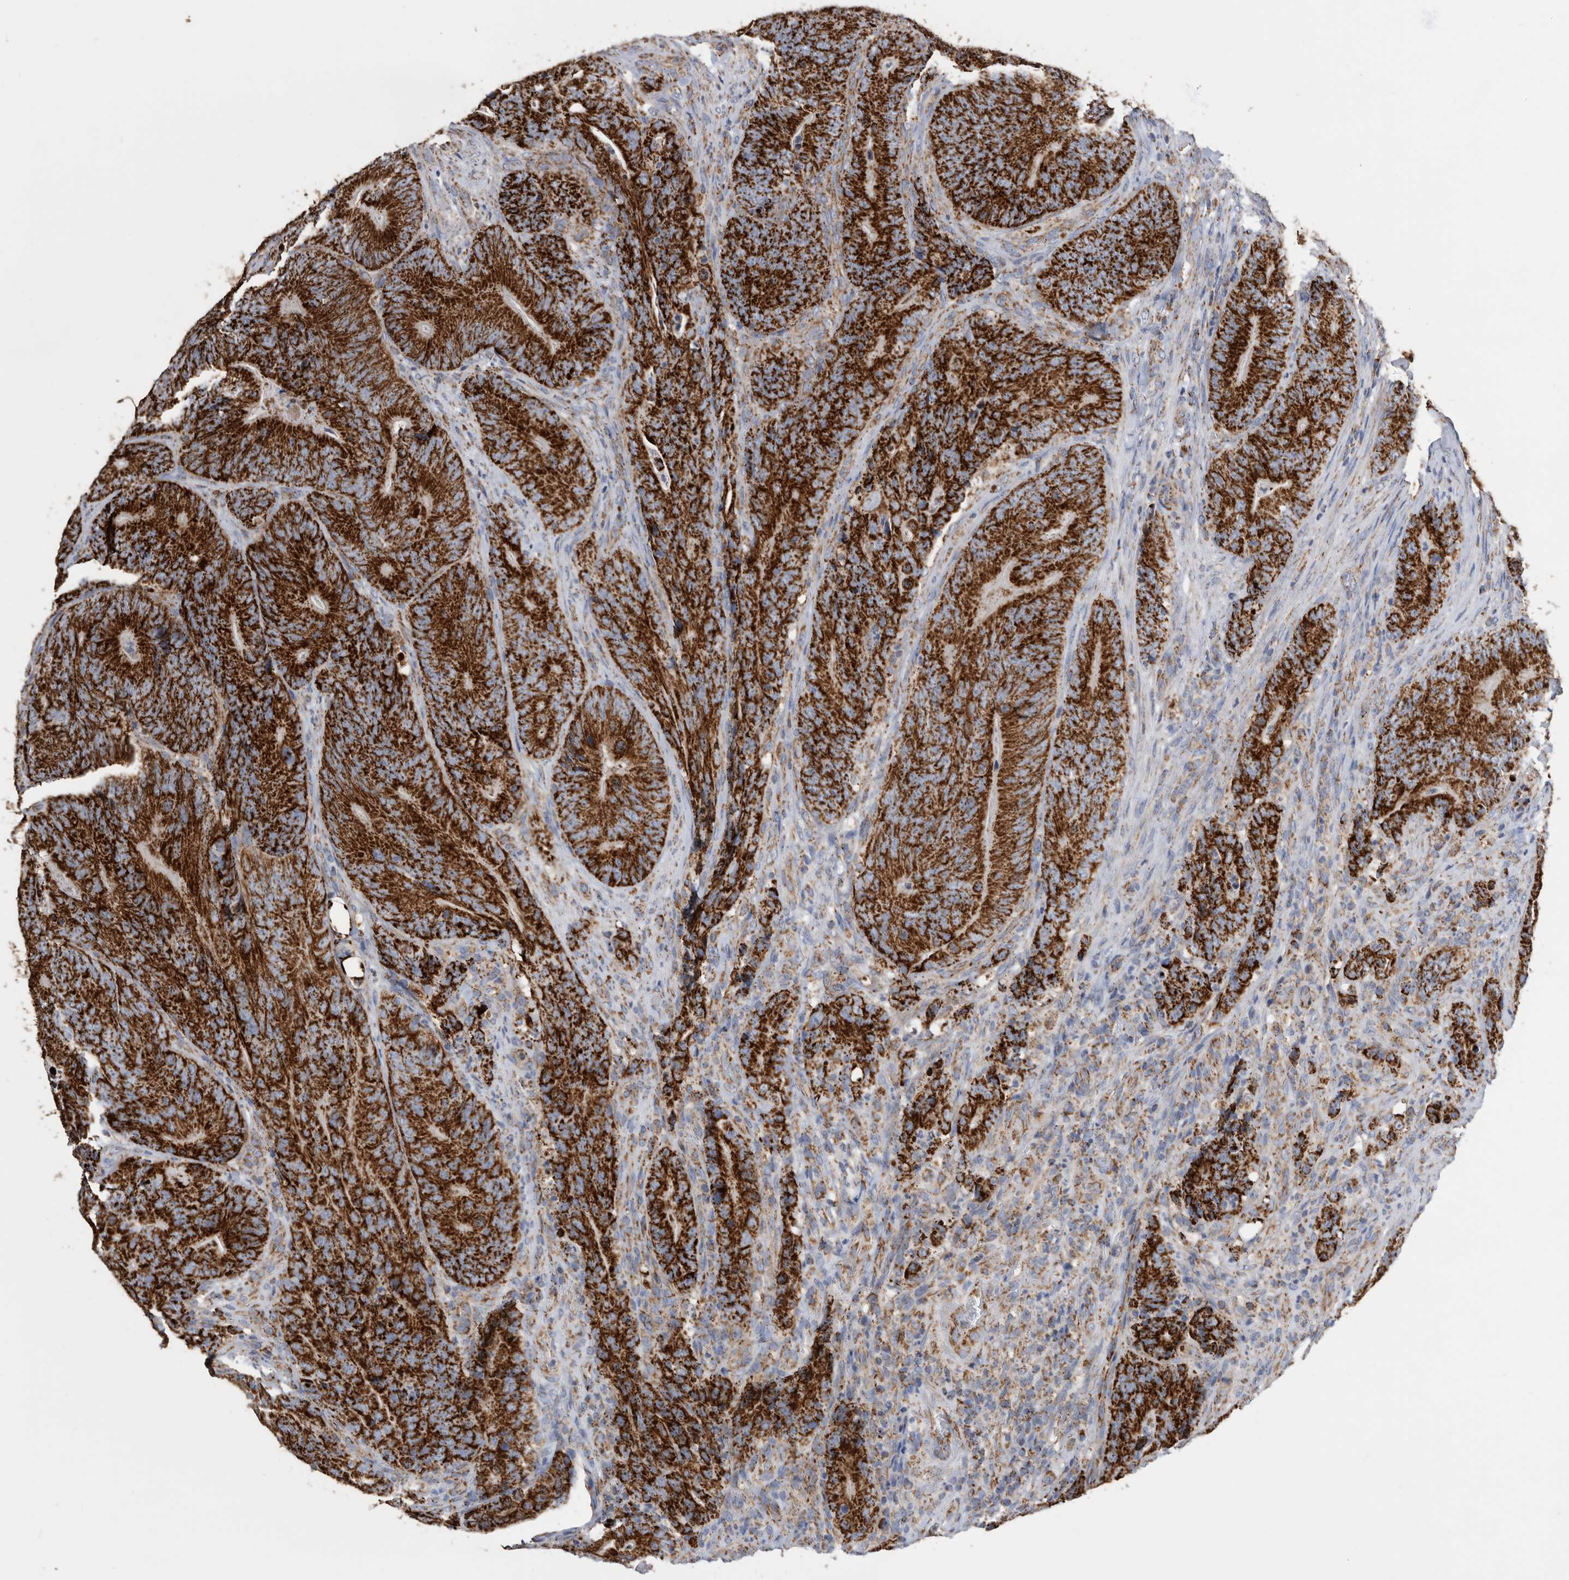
{"staining": {"intensity": "strong", "quantity": ">75%", "location": "cytoplasmic/membranous"}, "tissue": "colorectal cancer", "cell_type": "Tumor cells", "image_type": "cancer", "snomed": [{"axis": "morphology", "description": "Normal tissue, NOS"}, {"axis": "topography", "description": "Colon"}], "caption": "A high amount of strong cytoplasmic/membranous staining is present in approximately >75% of tumor cells in colorectal cancer tissue. The staining is performed using DAB brown chromogen to label protein expression. The nuclei are counter-stained blue using hematoxylin.", "gene": "WFDC1", "patient": {"sex": "female", "age": 82}}